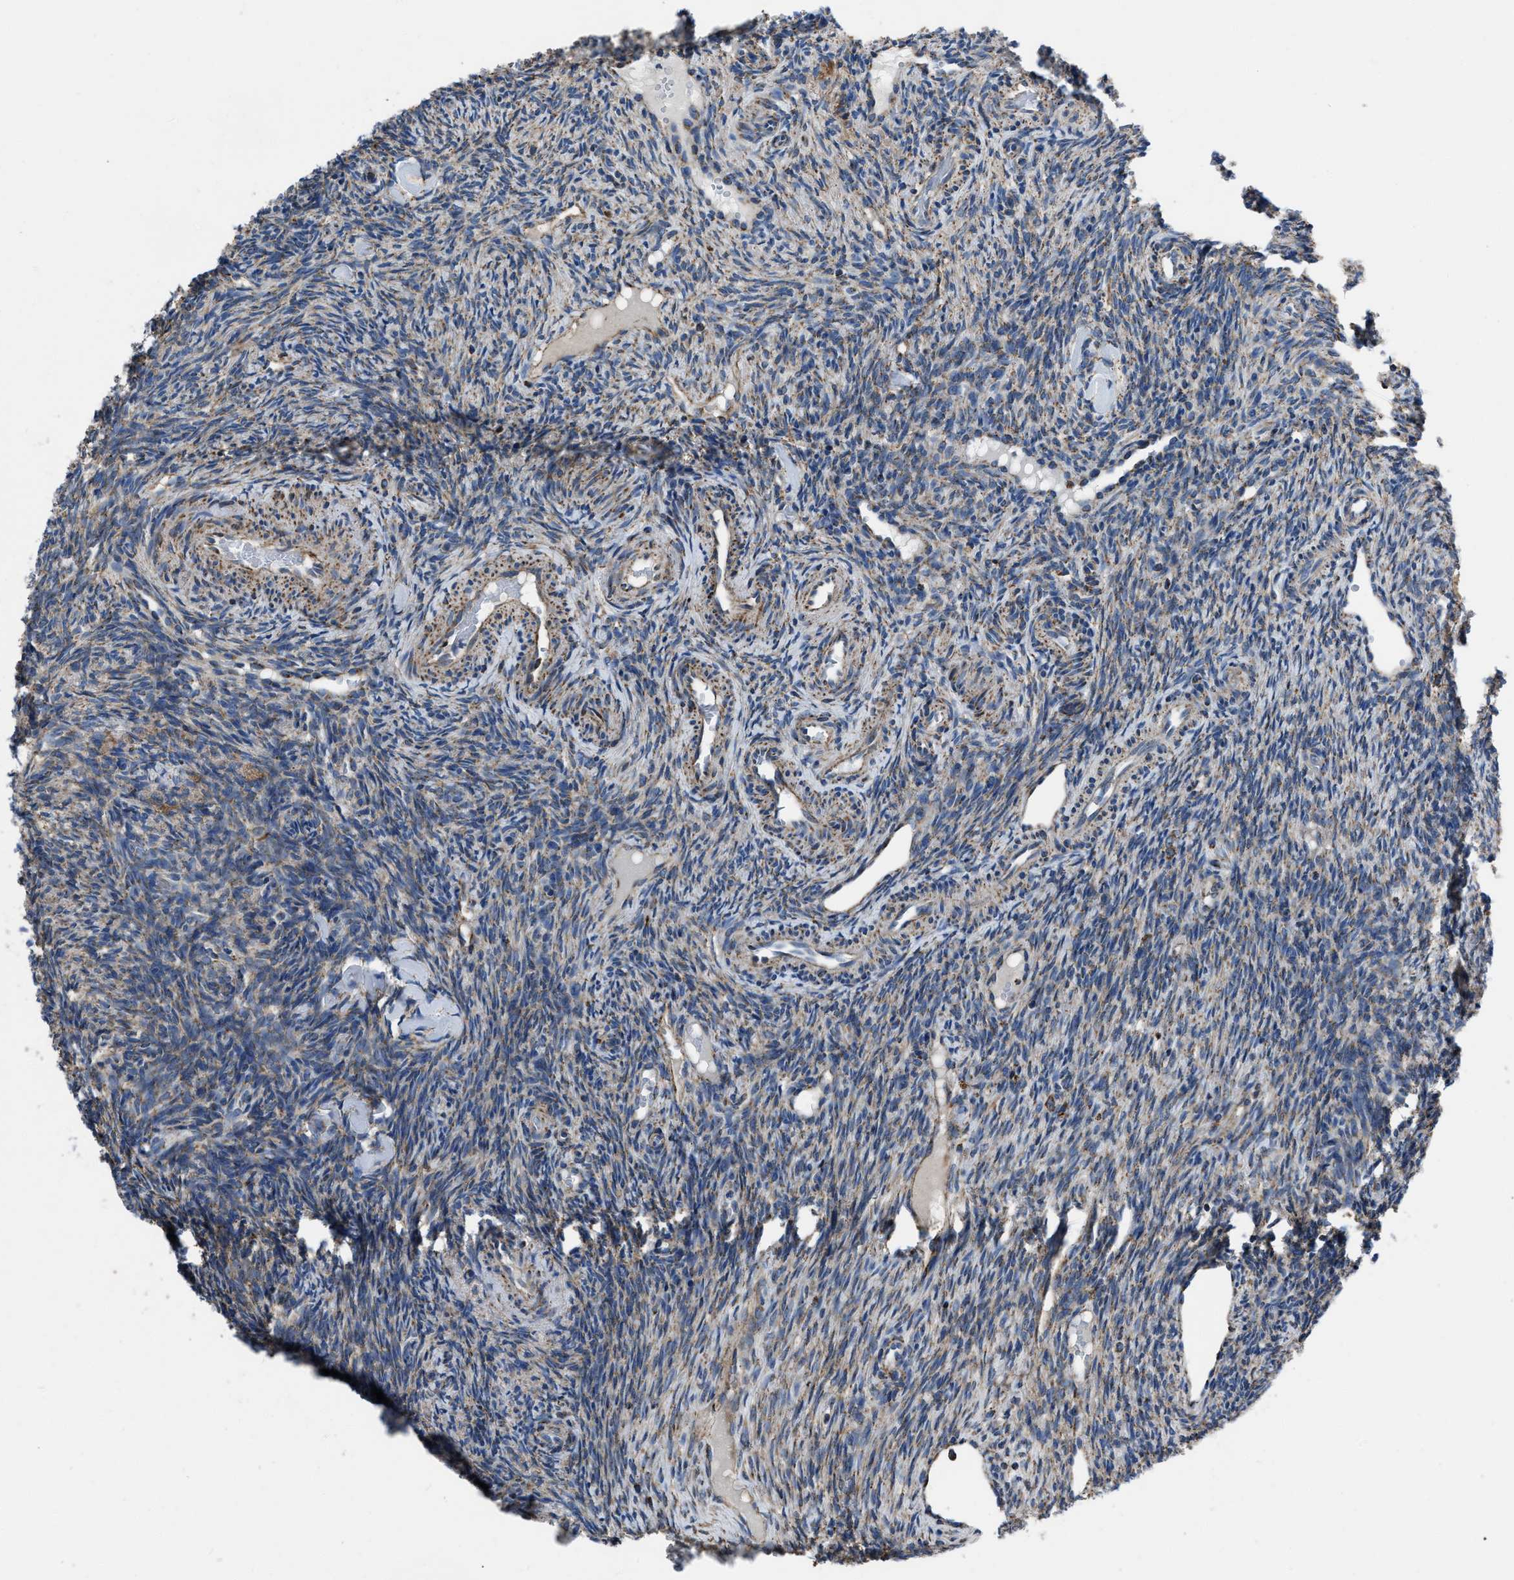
{"staining": {"intensity": "strong", "quantity": ">75%", "location": "cytoplasmic/membranous"}, "tissue": "ovary", "cell_type": "Follicle cells", "image_type": "normal", "snomed": [{"axis": "morphology", "description": "Normal tissue, NOS"}, {"axis": "topography", "description": "Ovary"}], "caption": "Immunohistochemistry (IHC) photomicrograph of benign ovary stained for a protein (brown), which demonstrates high levels of strong cytoplasmic/membranous staining in approximately >75% of follicle cells.", "gene": "NSD3", "patient": {"sex": "female", "age": 41}}